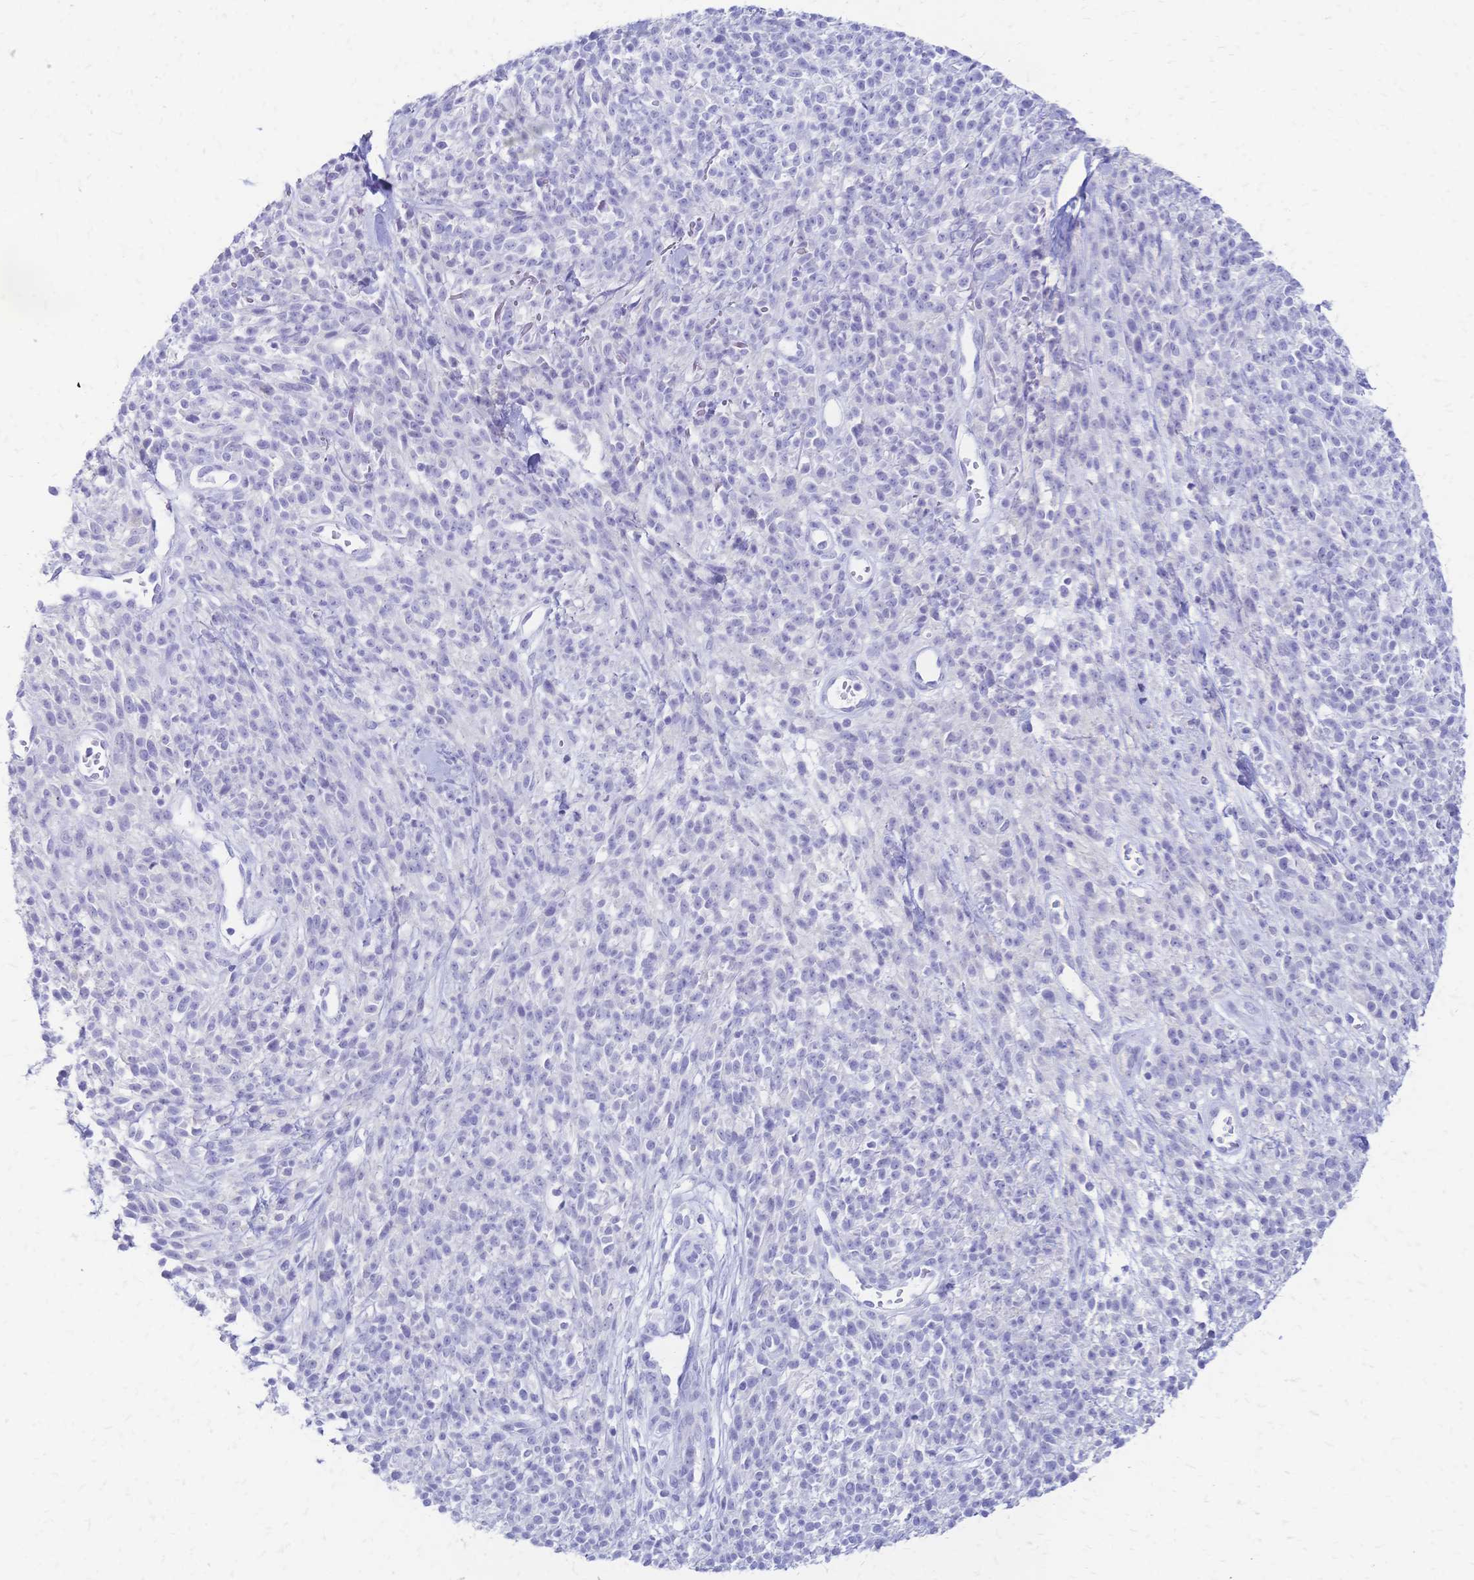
{"staining": {"intensity": "negative", "quantity": "none", "location": "none"}, "tissue": "melanoma", "cell_type": "Tumor cells", "image_type": "cancer", "snomed": [{"axis": "morphology", "description": "Malignant melanoma, NOS"}, {"axis": "topography", "description": "Skin"}, {"axis": "topography", "description": "Skin of trunk"}], "caption": "An image of human malignant melanoma is negative for staining in tumor cells.", "gene": "FA2H", "patient": {"sex": "male", "age": 74}}